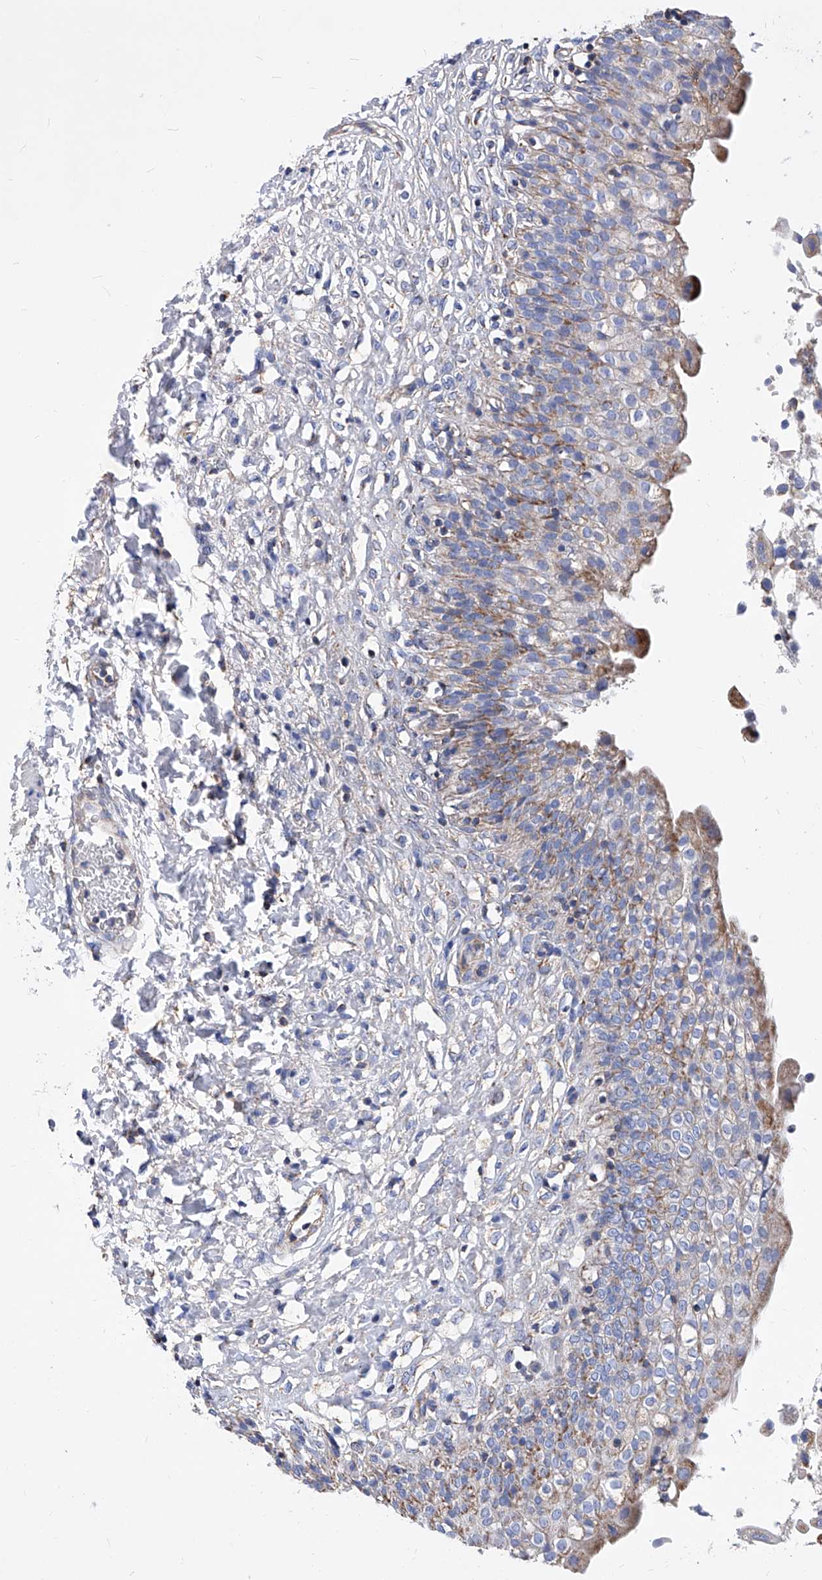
{"staining": {"intensity": "strong", "quantity": "<25%", "location": "cytoplasmic/membranous"}, "tissue": "urinary bladder", "cell_type": "Urothelial cells", "image_type": "normal", "snomed": [{"axis": "morphology", "description": "Normal tissue, NOS"}, {"axis": "topography", "description": "Urinary bladder"}], "caption": "Strong cytoplasmic/membranous protein positivity is seen in about <25% of urothelial cells in urinary bladder. (IHC, brightfield microscopy, high magnification).", "gene": "HRNR", "patient": {"sex": "male", "age": 55}}